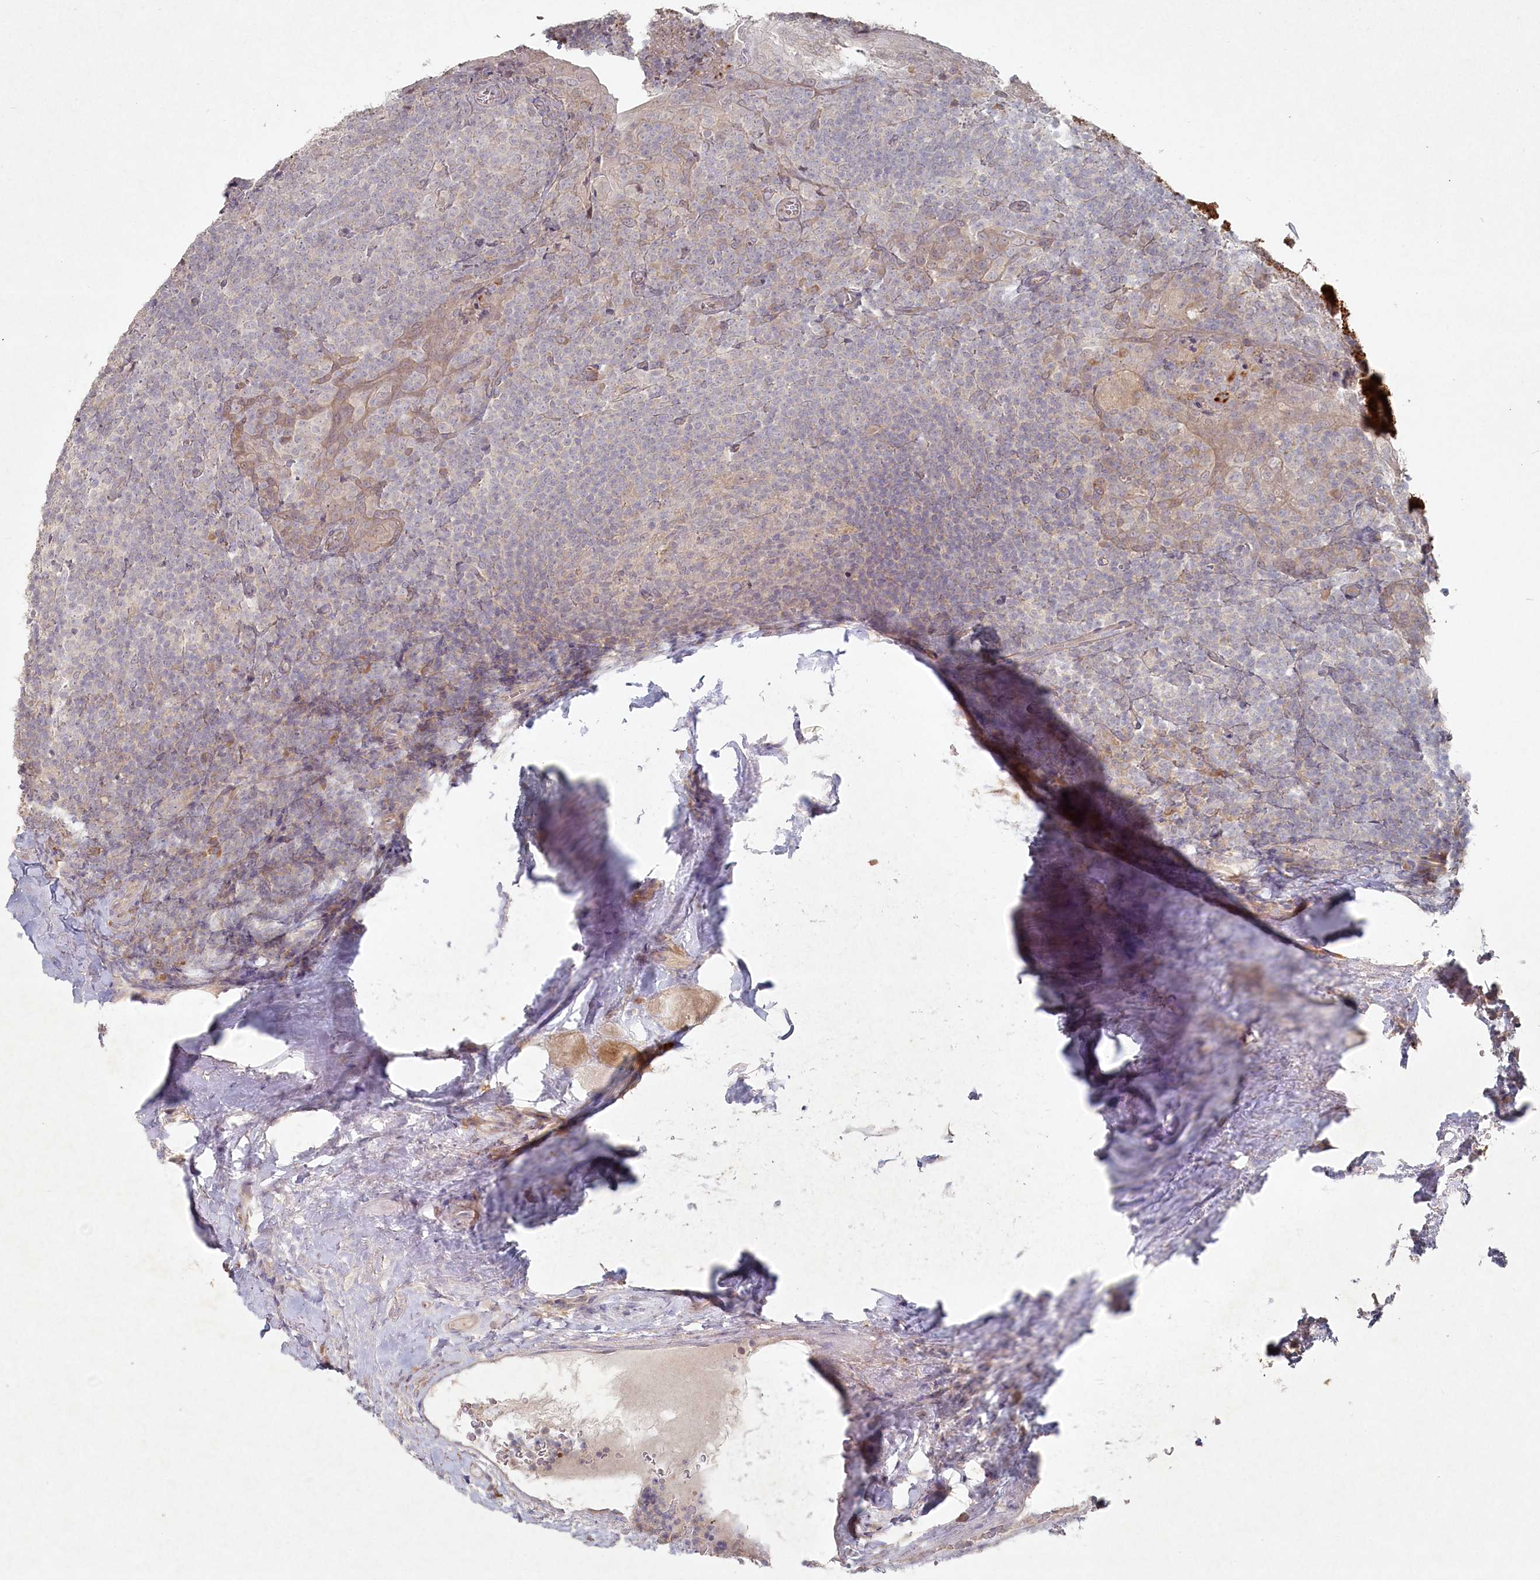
{"staining": {"intensity": "negative", "quantity": "none", "location": "none"}, "tissue": "tonsil", "cell_type": "Germinal center cells", "image_type": "normal", "snomed": [{"axis": "morphology", "description": "Normal tissue, NOS"}, {"axis": "topography", "description": "Tonsil"}], "caption": "DAB immunohistochemical staining of unremarkable human tonsil shows no significant expression in germinal center cells. (DAB (3,3'-diaminobenzidine) immunohistochemistry visualized using brightfield microscopy, high magnification).", "gene": "TGFBRAP1", "patient": {"sex": "male", "age": 37}}